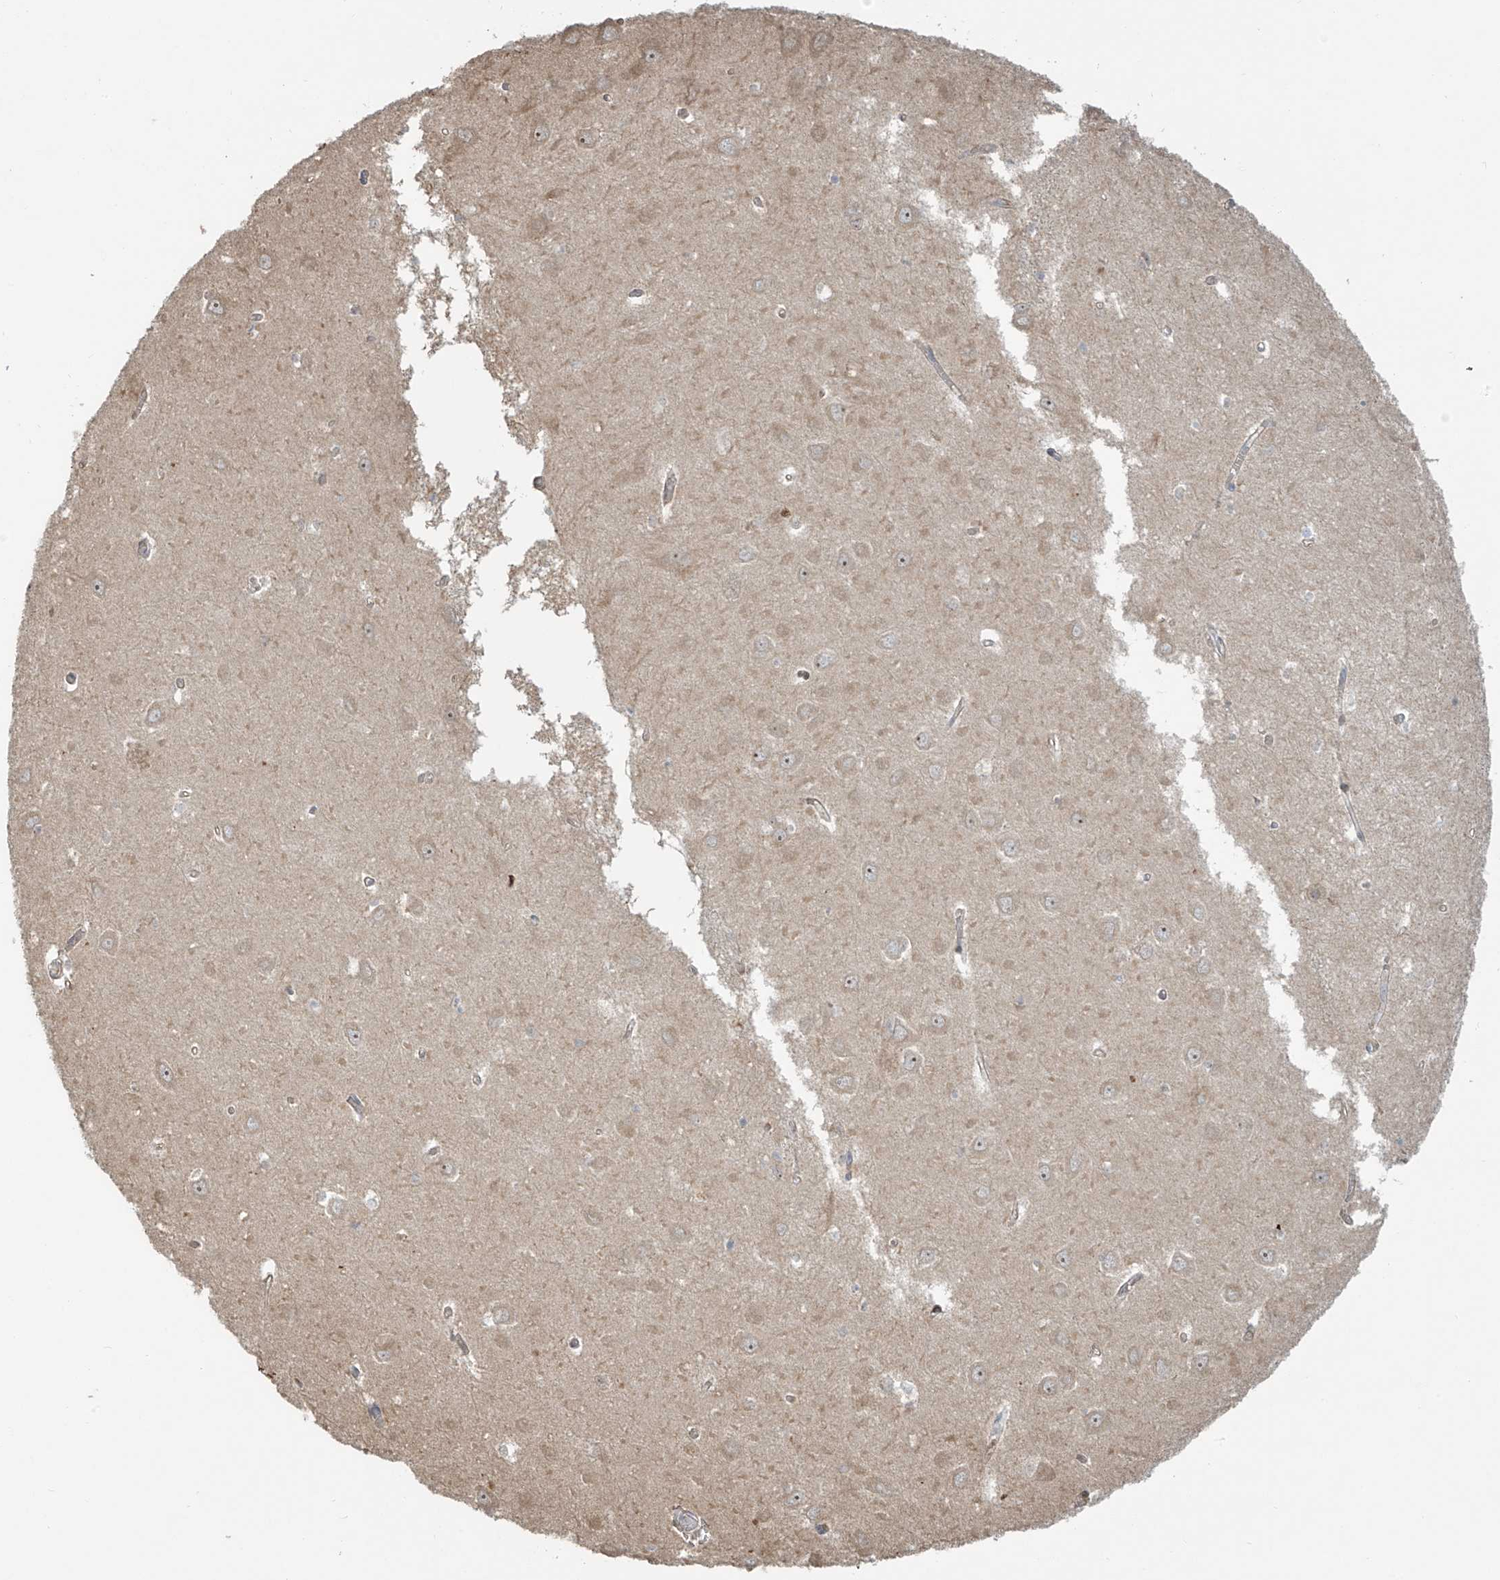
{"staining": {"intensity": "negative", "quantity": "none", "location": "none"}, "tissue": "hippocampus", "cell_type": "Glial cells", "image_type": "normal", "snomed": [{"axis": "morphology", "description": "Normal tissue, NOS"}, {"axis": "topography", "description": "Hippocampus"}], "caption": "A micrograph of human hippocampus is negative for staining in glial cells. The staining is performed using DAB brown chromogen with nuclei counter-stained in using hematoxylin.", "gene": "VMP1", "patient": {"sex": "male", "age": 70}}